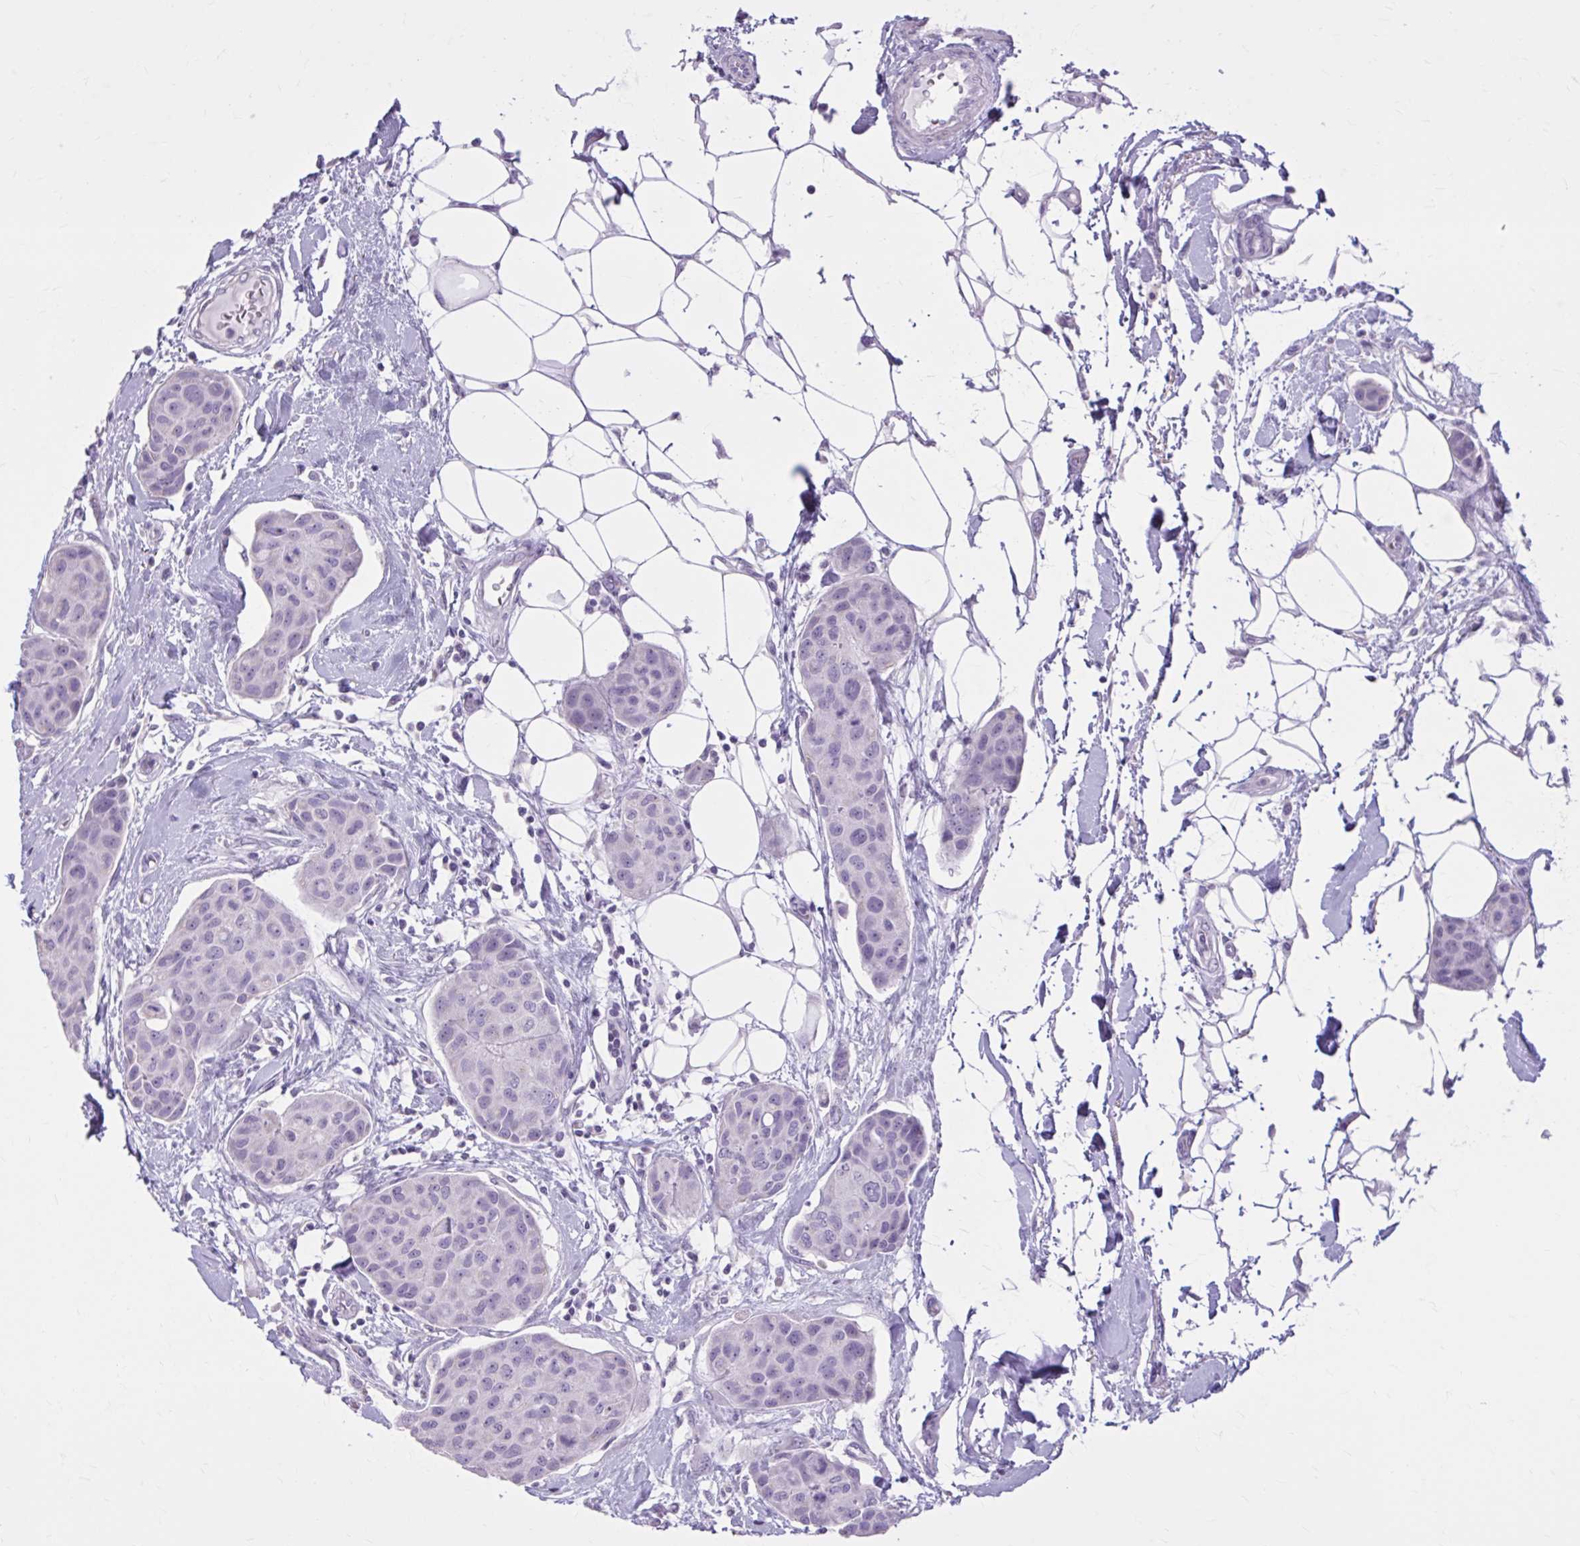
{"staining": {"intensity": "negative", "quantity": "none", "location": "none"}, "tissue": "breast cancer", "cell_type": "Tumor cells", "image_type": "cancer", "snomed": [{"axis": "morphology", "description": "Duct carcinoma"}, {"axis": "topography", "description": "Breast"}, {"axis": "topography", "description": "Lymph node"}], "caption": "High power microscopy micrograph of an immunohistochemistry (IHC) image of breast infiltrating ductal carcinoma, revealing no significant staining in tumor cells.", "gene": "OR4B1", "patient": {"sex": "female", "age": 80}}